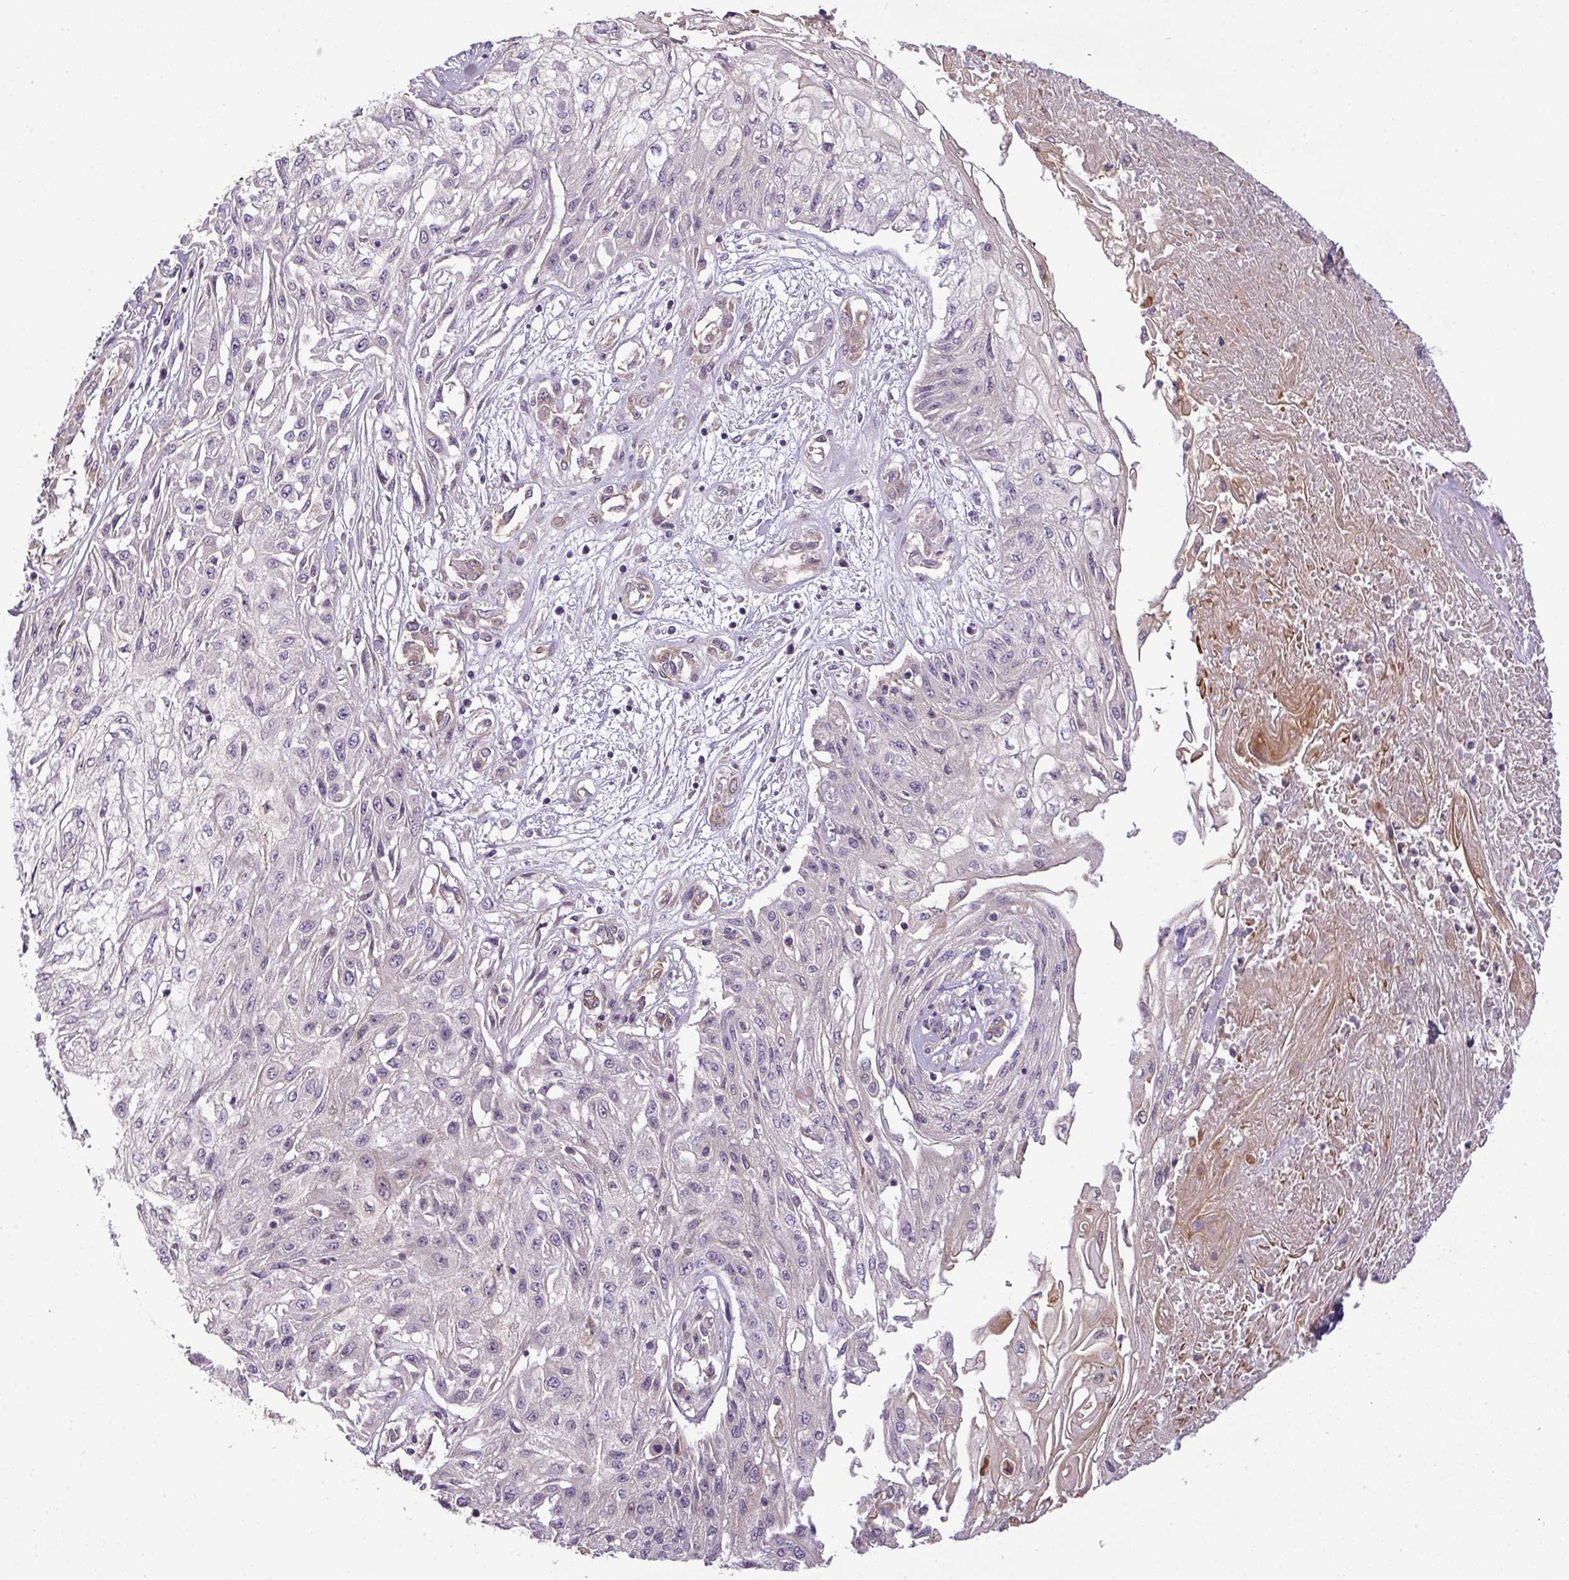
{"staining": {"intensity": "negative", "quantity": "none", "location": "none"}, "tissue": "skin cancer", "cell_type": "Tumor cells", "image_type": "cancer", "snomed": [{"axis": "morphology", "description": "Squamous cell carcinoma, NOS"}, {"axis": "morphology", "description": "Squamous cell carcinoma, metastatic, NOS"}, {"axis": "topography", "description": "Skin"}, {"axis": "topography", "description": "Lymph node"}], "caption": "Immunohistochemical staining of human skin cancer (metastatic squamous cell carcinoma) reveals no significant positivity in tumor cells. (DAB immunohistochemistry visualized using brightfield microscopy, high magnification).", "gene": "ZNF35", "patient": {"sex": "male", "age": 75}}